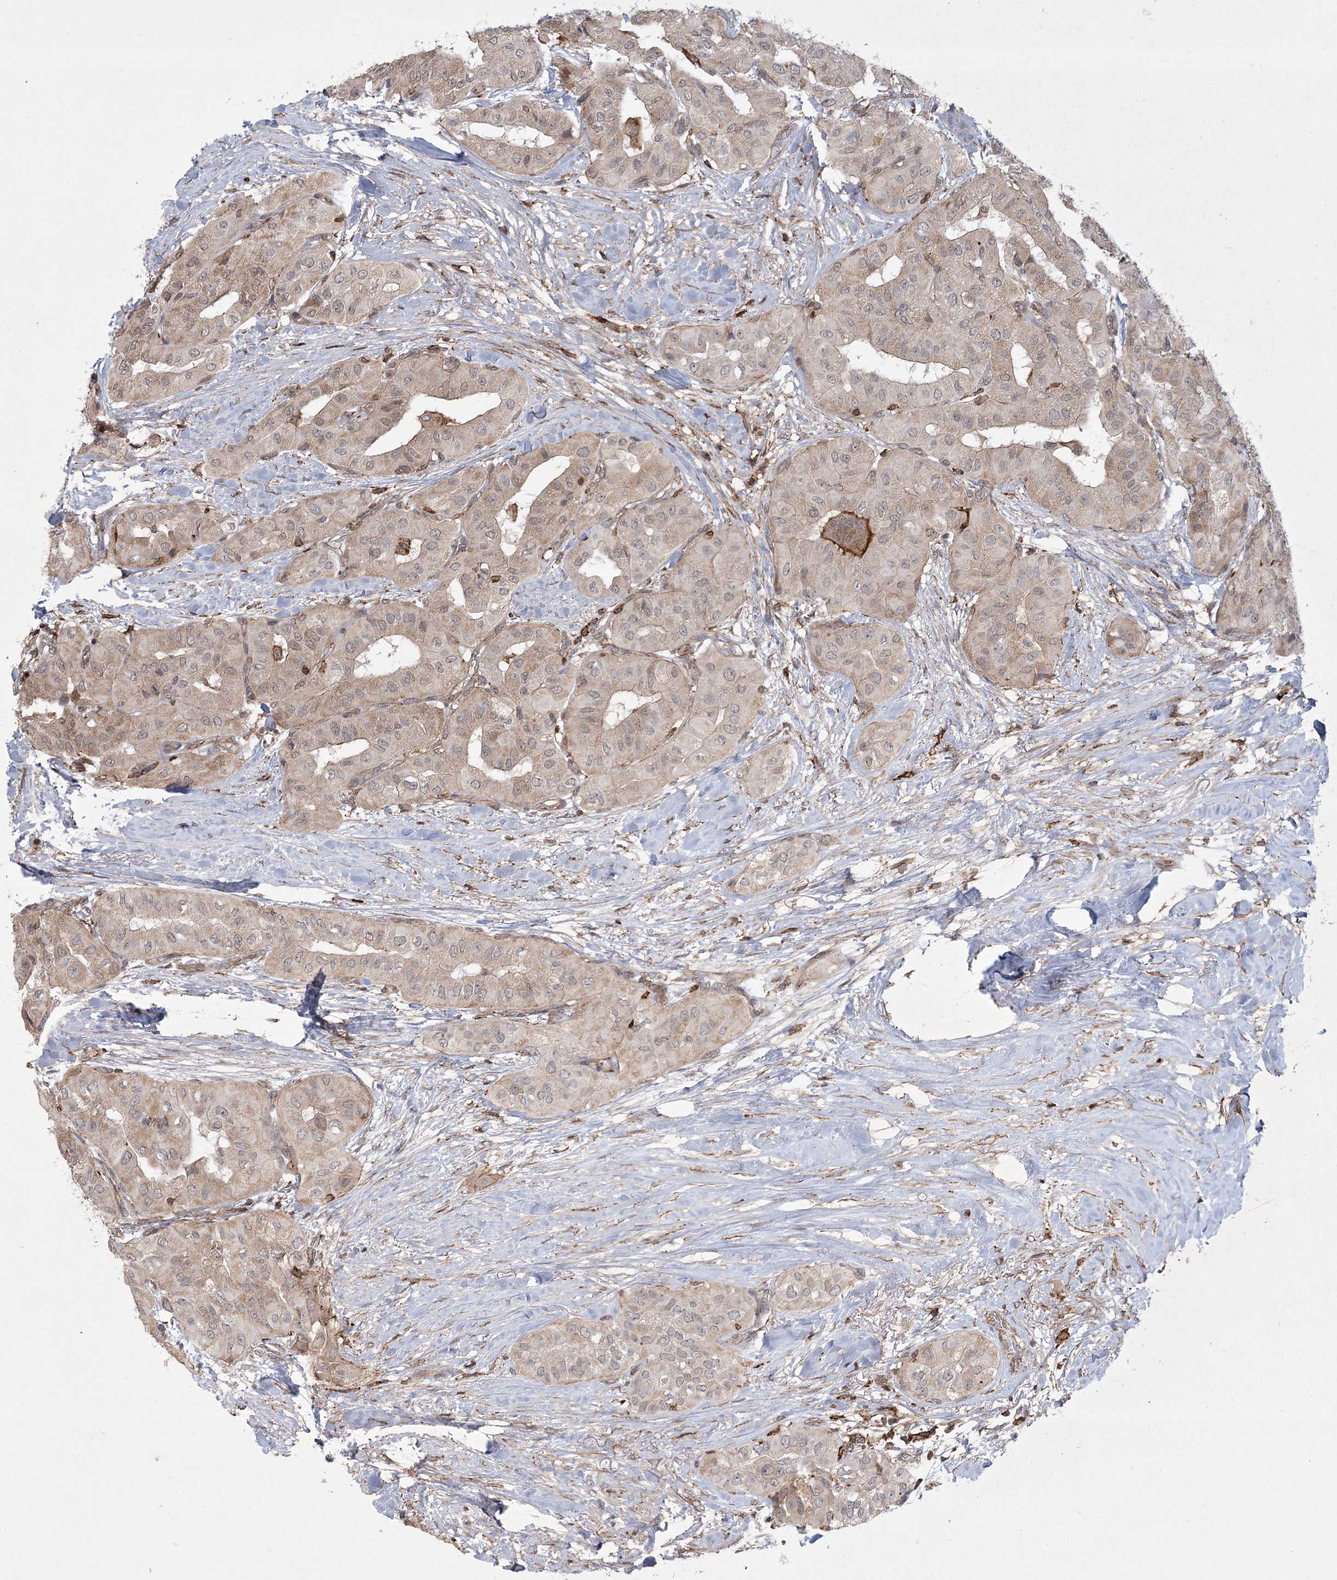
{"staining": {"intensity": "weak", "quantity": "<25%", "location": "cytoplasmic/membranous"}, "tissue": "thyroid cancer", "cell_type": "Tumor cells", "image_type": "cancer", "snomed": [{"axis": "morphology", "description": "Papillary adenocarcinoma, NOS"}, {"axis": "topography", "description": "Thyroid gland"}], "caption": "Immunohistochemistry (IHC) image of human thyroid papillary adenocarcinoma stained for a protein (brown), which demonstrates no positivity in tumor cells.", "gene": "MEPE", "patient": {"sex": "female", "age": 59}}